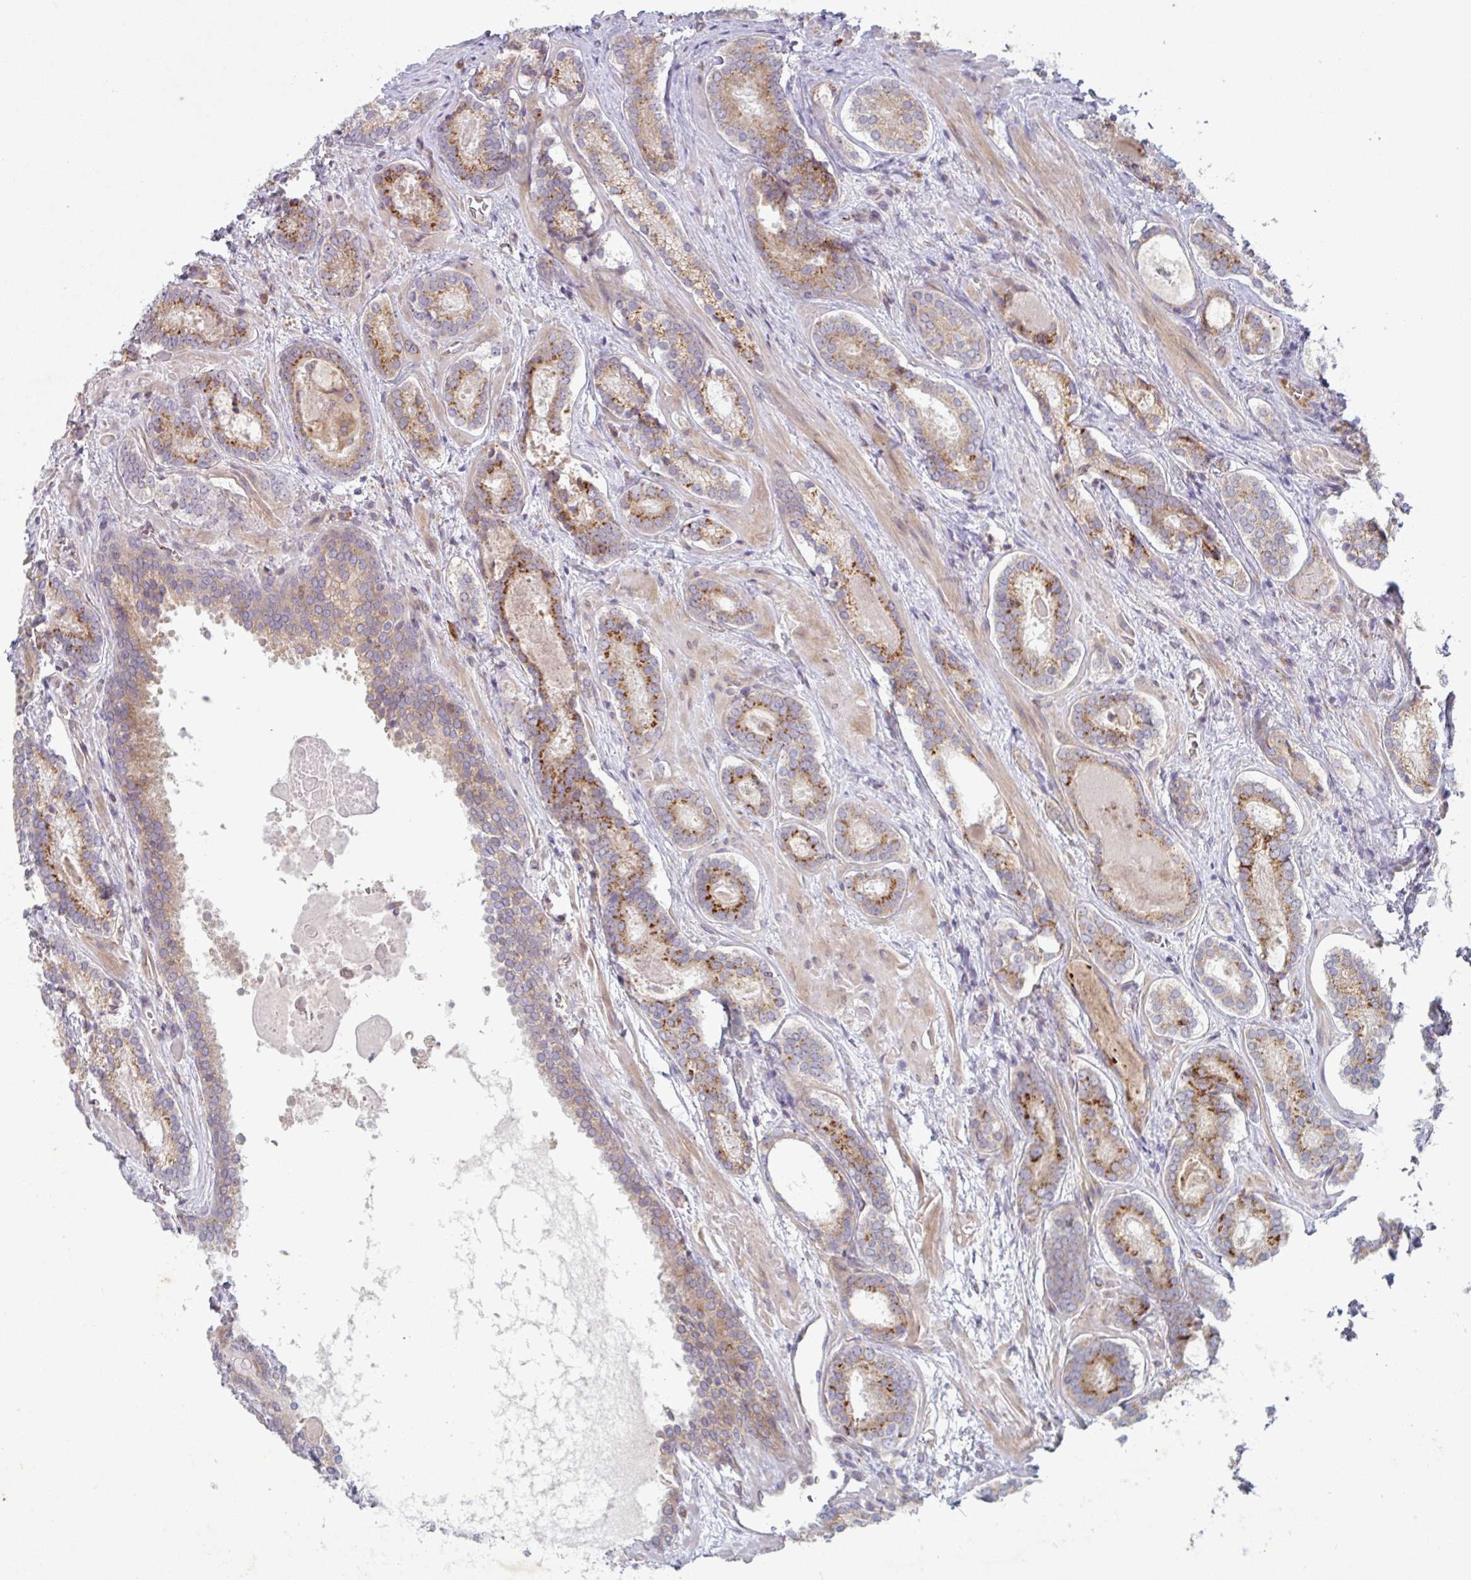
{"staining": {"intensity": "strong", "quantity": ">75%", "location": "cytoplasmic/membranous"}, "tissue": "prostate cancer", "cell_type": "Tumor cells", "image_type": "cancer", "snomed": [{"axis": "morphology", "description": "Adenocarcinoma, Low grade"}, {"axis": "topography", "description": "Prostate"}], "caption": "Prostate cancer (adenocarcinoma (low-grade)) tissue displays strong cytoplasmic/membranous expression in approximately >75% of tumor cells, visualized by immunohistochemistry.", "gene": "RIT1", "patient": {"sex": "male", "age": 62}}